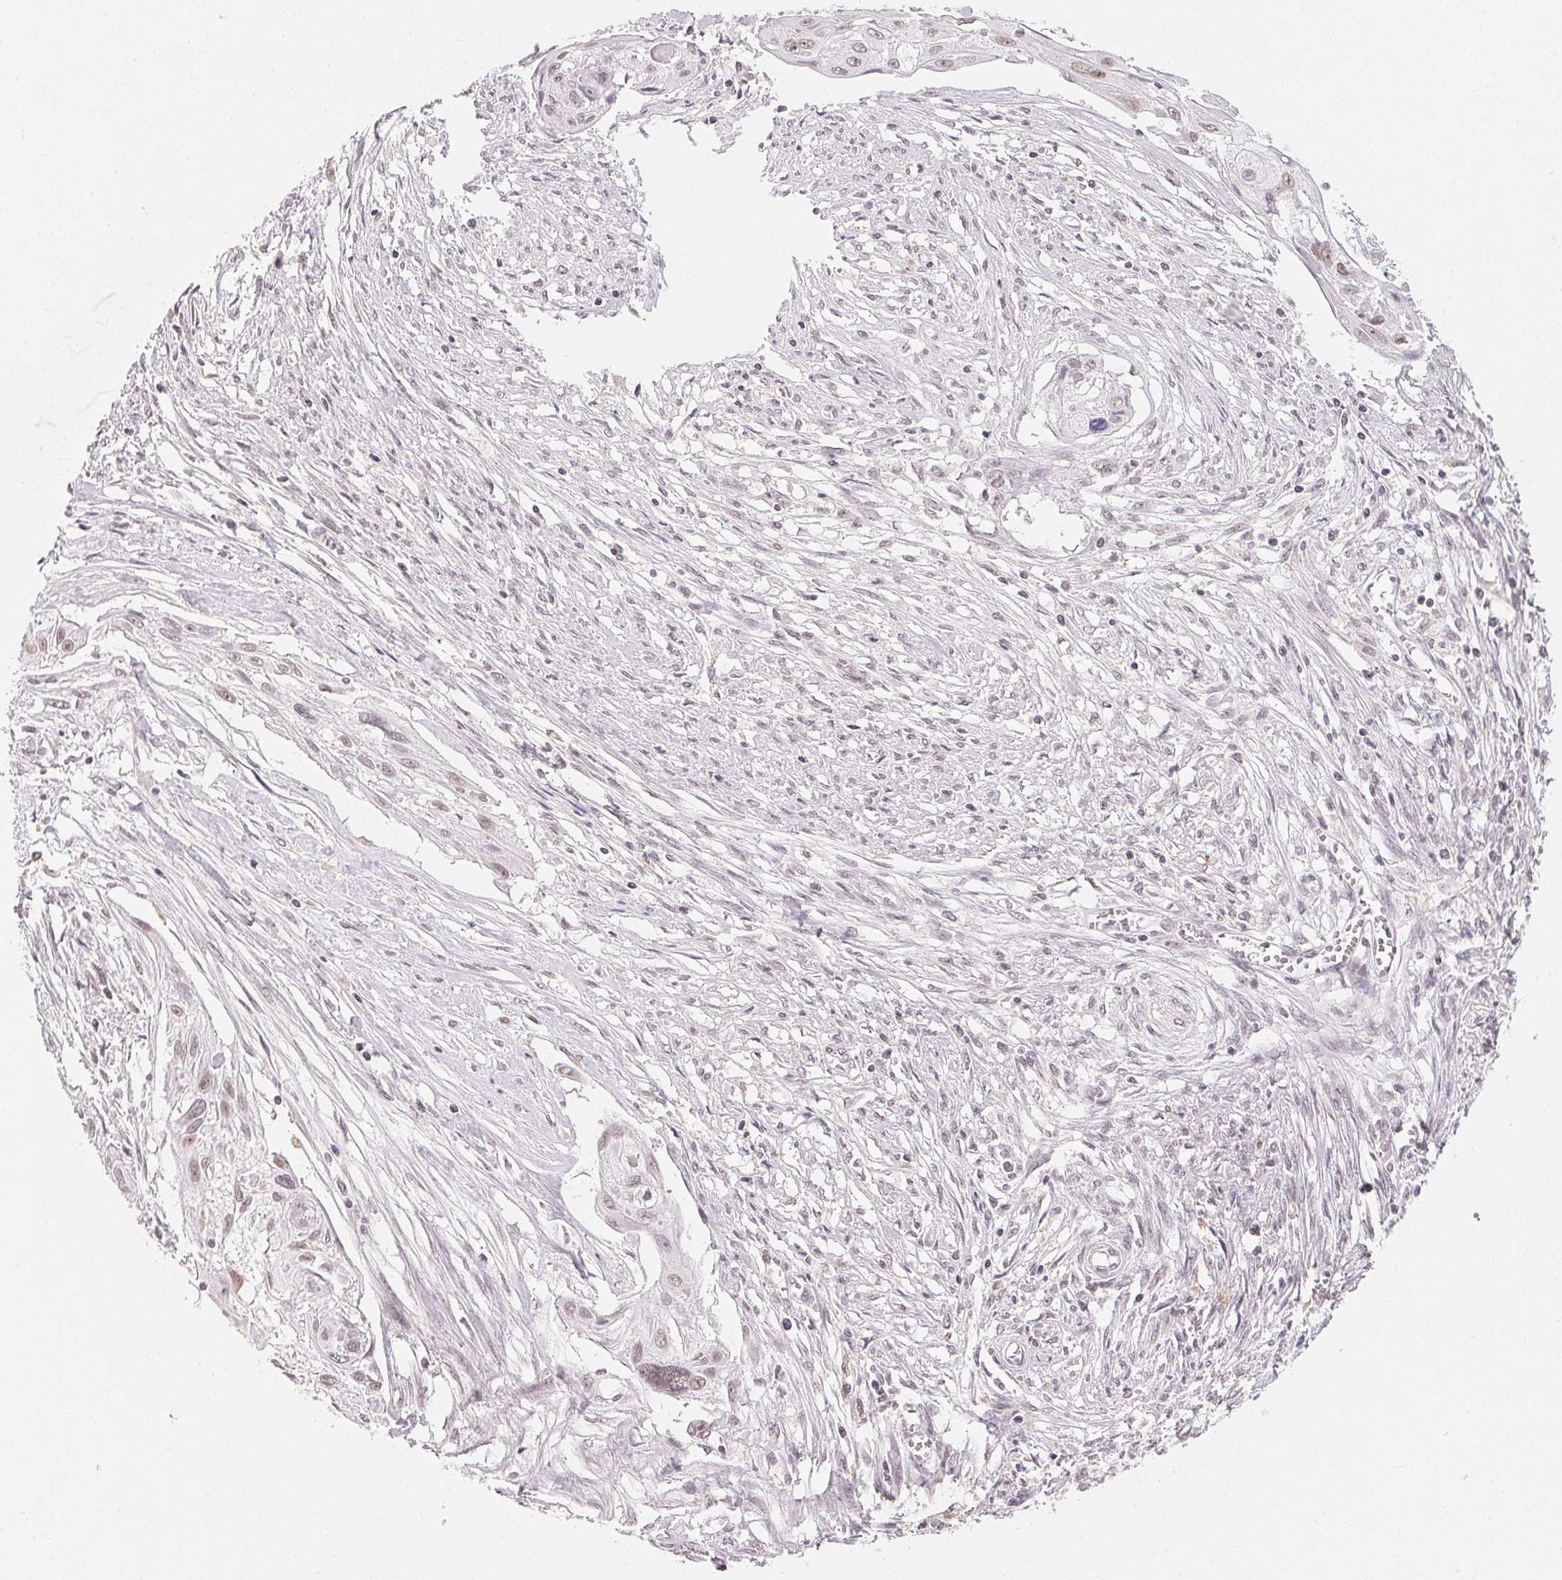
{"staining": {"intensity": "weak", "quantity": "25%-75%", "location": "nuclear"}, "tissue": "cervical cancer", "cell_type": "Tumor cells", "image_type": "cancer", "snomed": [{"axis": "morphology", "description": "Squamous cell carcinoma, NOS"}, {"axis": "topography", "description": "Cervix"}], "caption": "High-magnification brightfield microscopy of cervical squamous cell carcinoma stained with DAB (brown) and counterstained with hematoxylin (blue). tumor cells exhibit weak nuclear staining is appreciated in about25%-75% of cells.", "gene": "NXF3", "patient": {"sex": "female", "age": 49}}